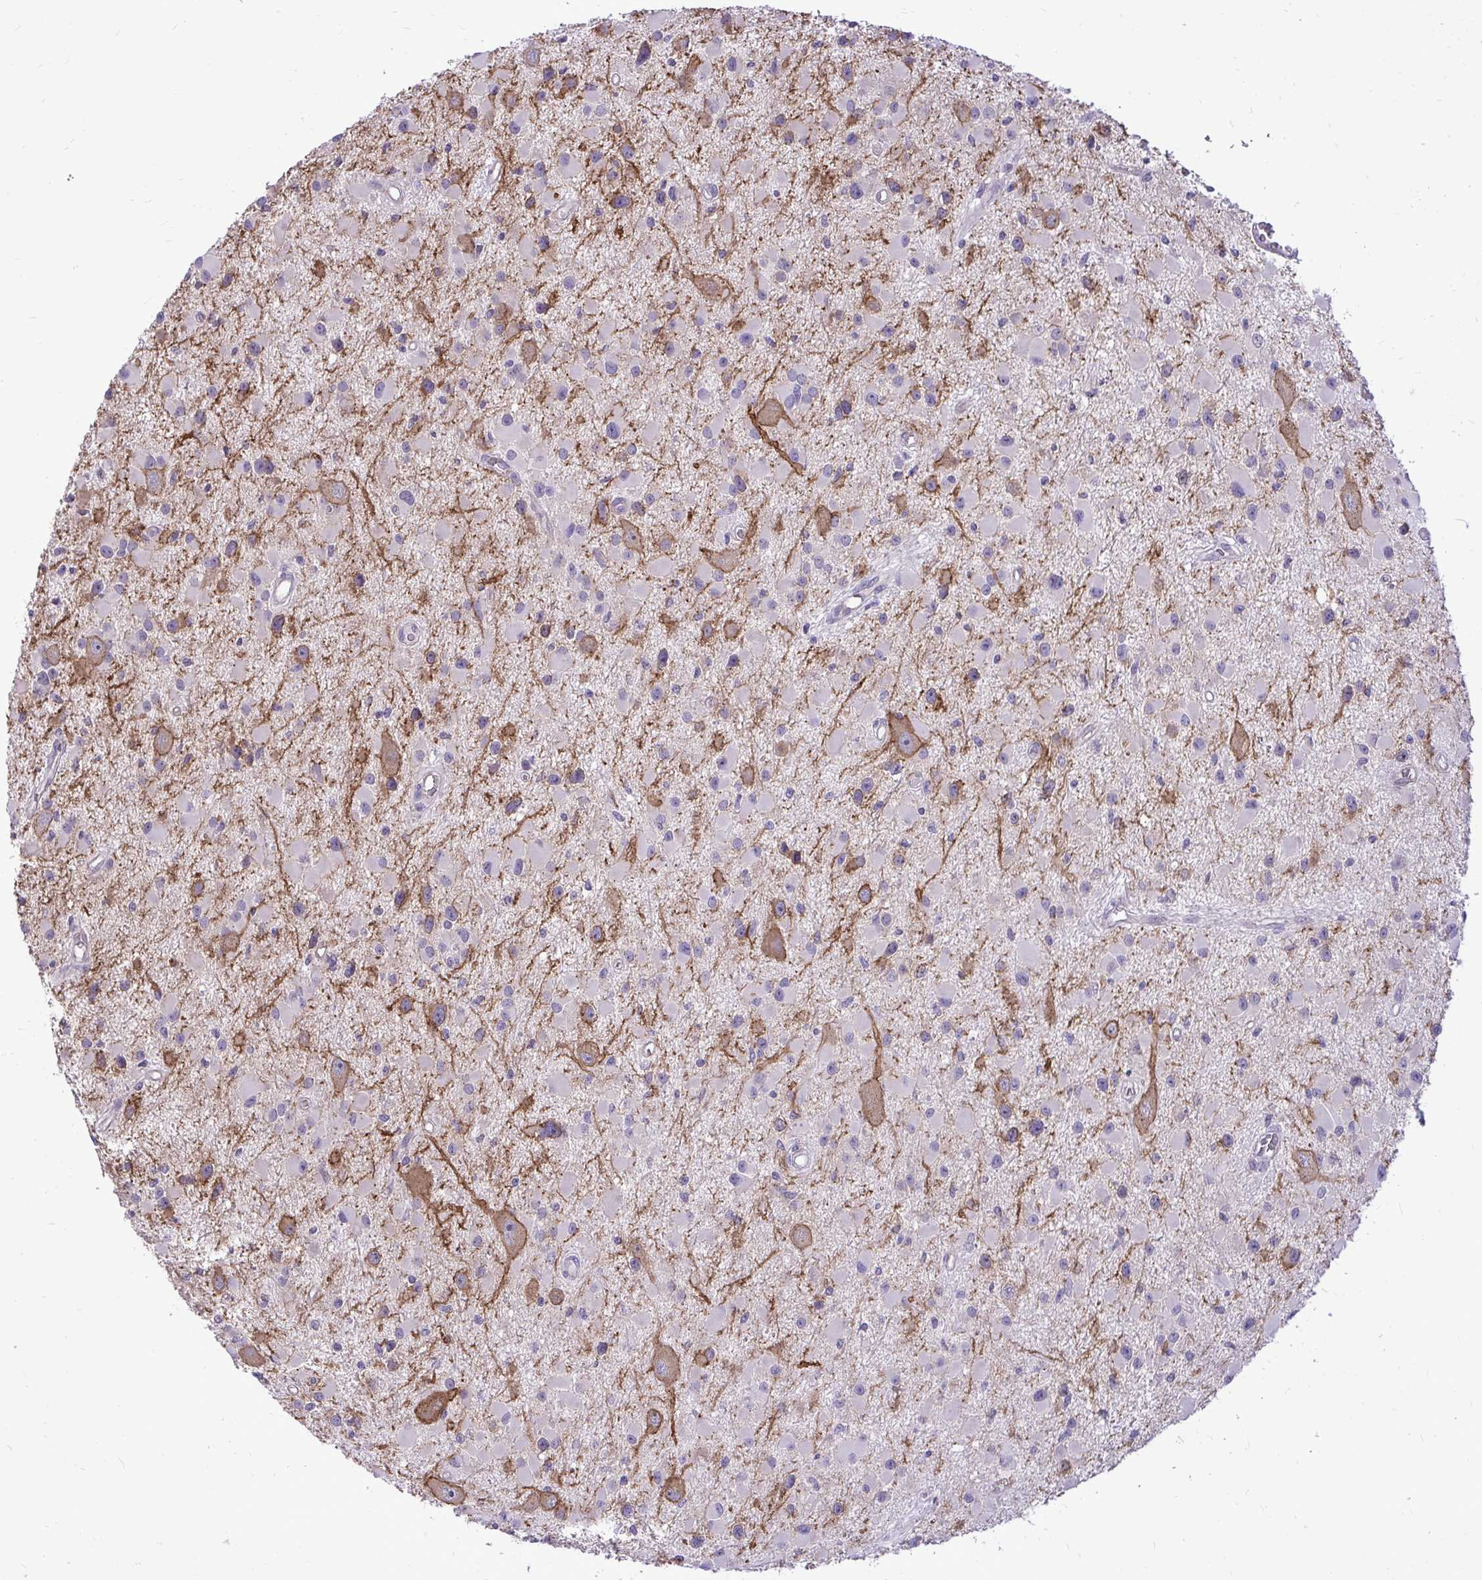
{"staining": {"intensity": "moderate", "quantity": "<25%", "location": "cytoplasmic/membranous"}, "tissue": "glioma", "cell_type": "Tumor cells", "image_type": "cancer", "snomed": [{"axis": "morphology", "description": "Glioma, malignant, High grade"}, {"axis": "topography", "description": "Brain"}], "caption": "An IHC image of neoplastic tissue is shown. Protein staining in brown shows moderate cytoplasmic/membranous positivity in glioma within tumor cells. (Brightfield microscopy of DAB IHC at high magnification).", "gene": "SPTBN2", "patient": {"sex": "male", "age": 54}}